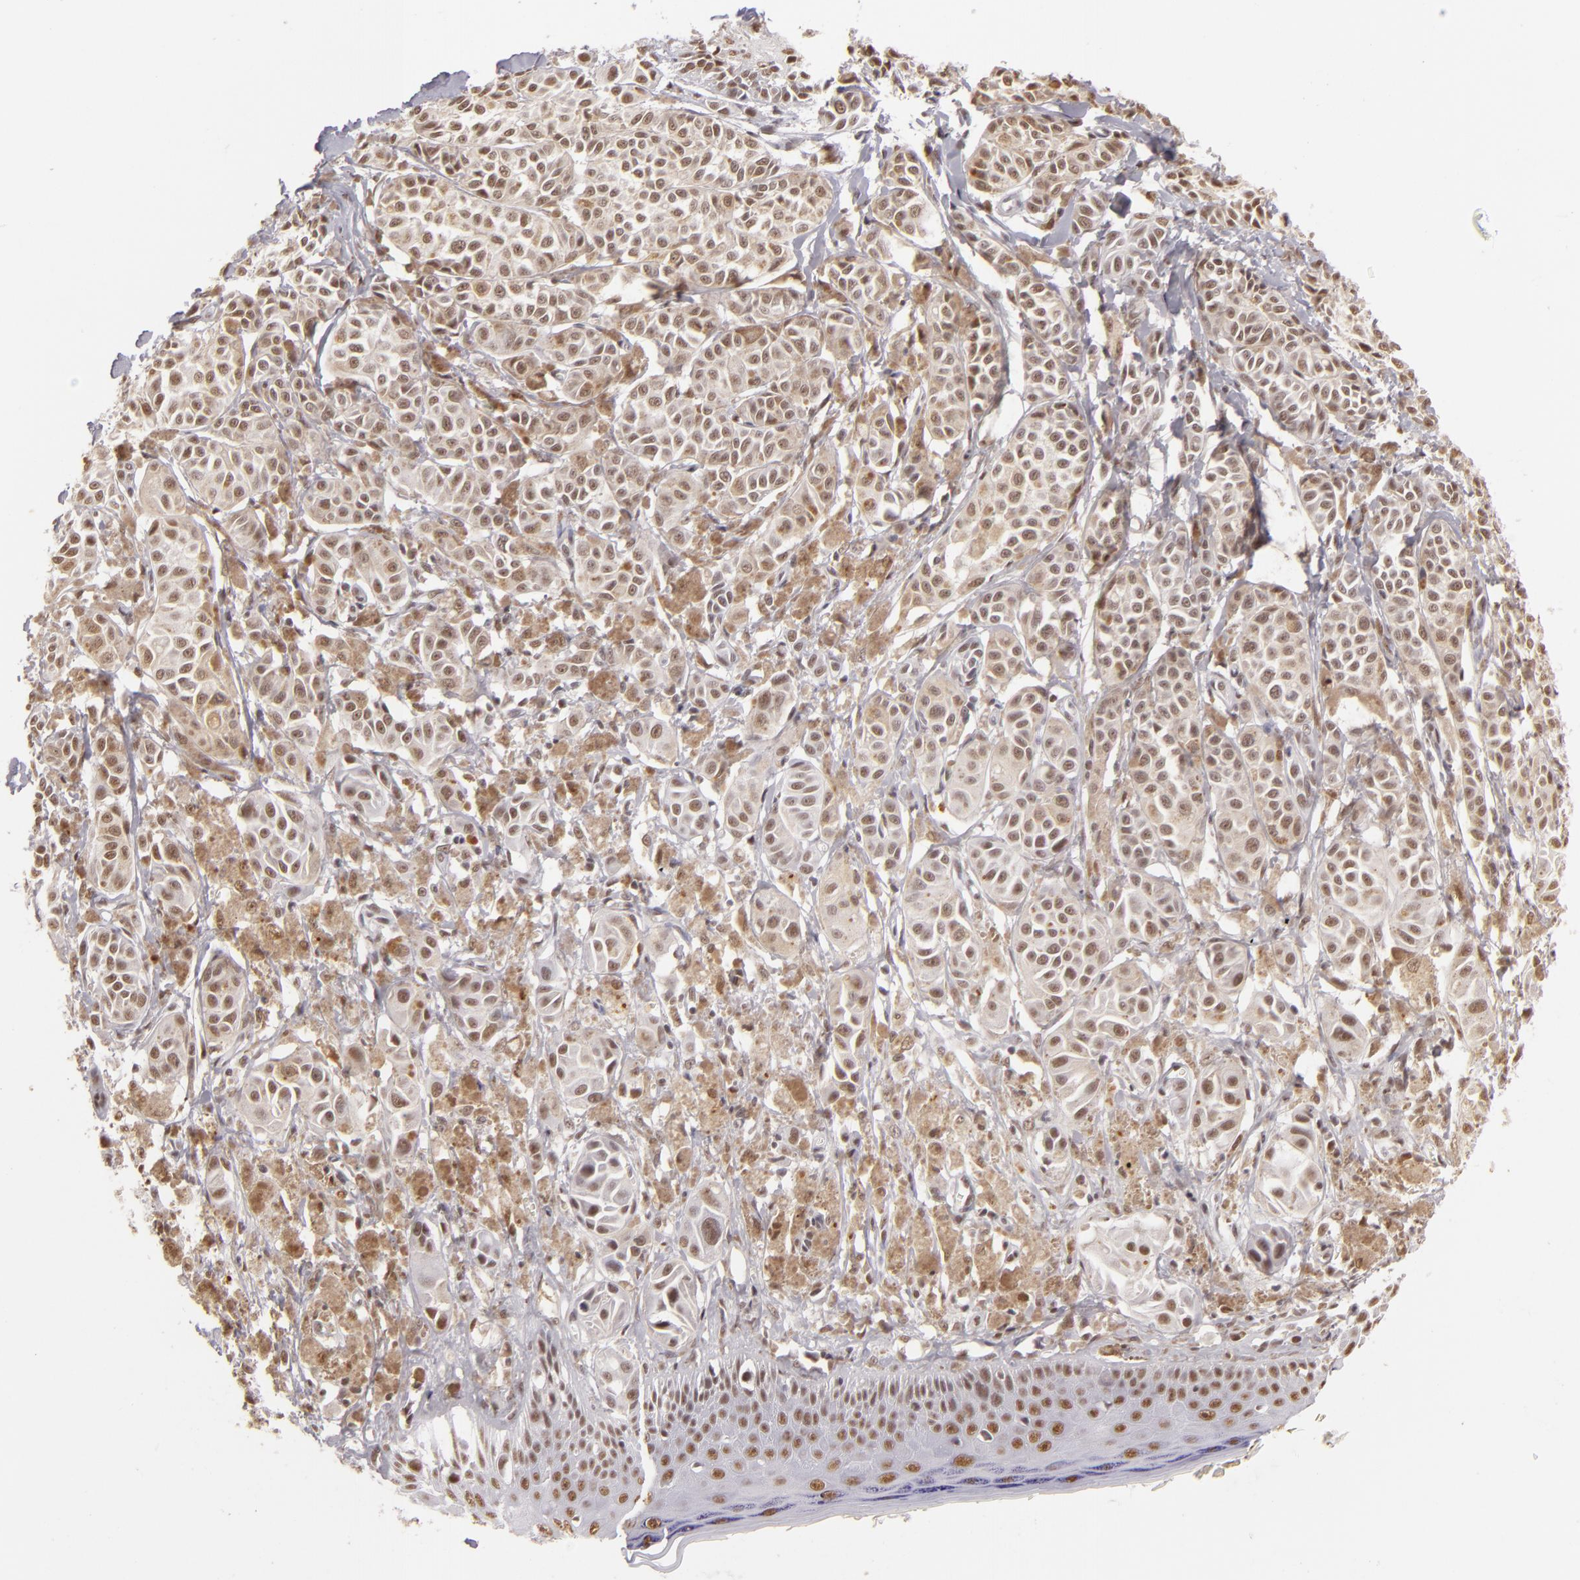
{"staining": {"intensity": "weak", "quantity": "25%-75%", "location": "nuclear"}, "tissue": "melanoma", "cell_type": "Tumor cells", "image_type": "cancer", "snomed": [{"axis": "morphology", "description": "Malignant melanoma, NOS"}, {"axis": "topography", "description": "Skin"}], "caption": "Immunohistochemistry (IHC) (DAB) staining of human malignant melanoma reveals weak nuclear protein staining in about 25%-75% of tumor cells.", "gene": "INTS6", "patient": {"sex": "male", "age": 76}}